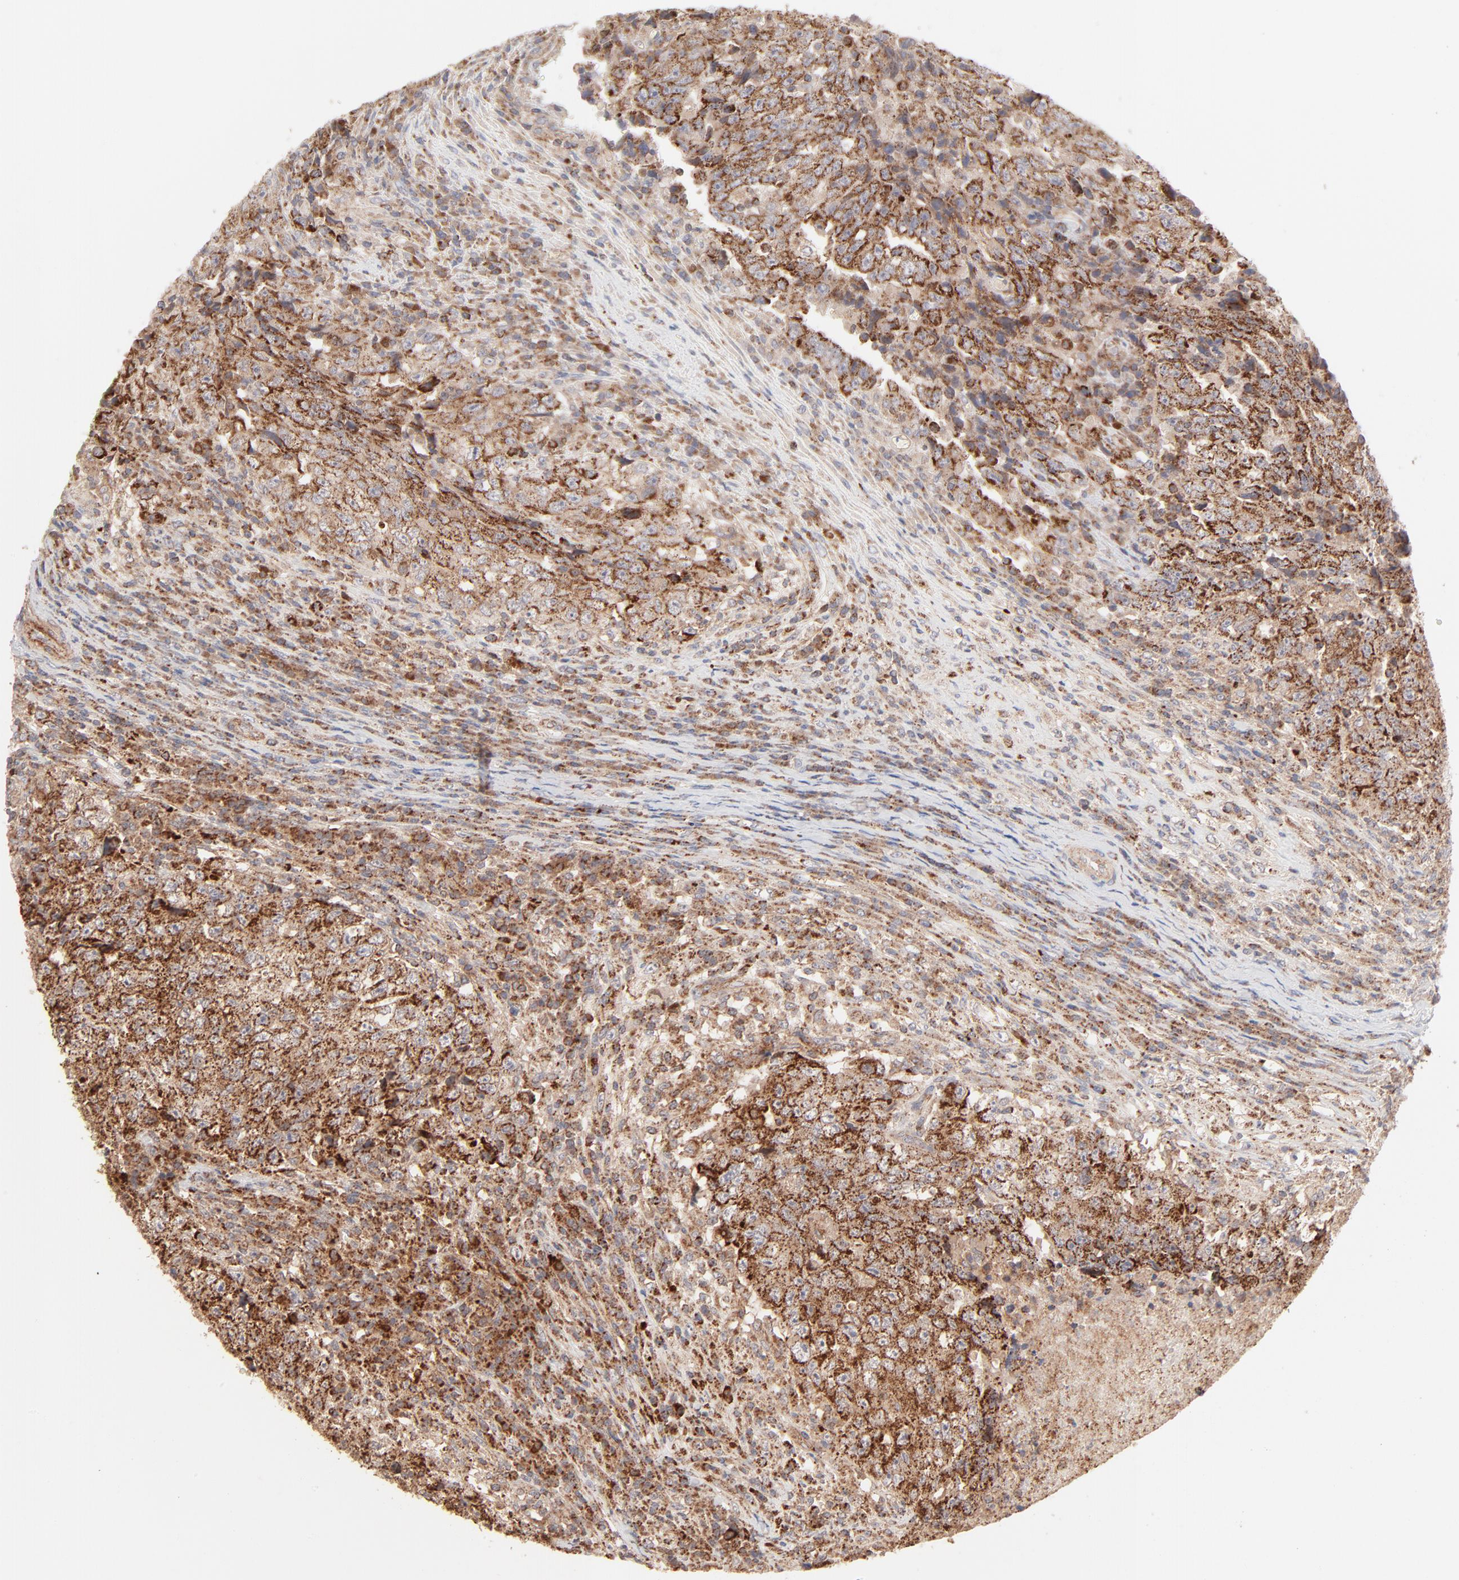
{"staining": {"intensity": "strong", "quantity": ">75%", "location": "cytoplasmic/membranous"}, "tissue": "testis cancer", "cell_type": "Tumor cells", "image_type": "cancer", "snomed": [{"axis": "morphology", "description": "Necrosis, NOS"}, {"axis": "morphology", "description": "Carcinoma, Embryonal, NOS"}, {"axis": "topography", "description": "Testis"}], "caption": "An immunohistochemistry (IHC) micrograph of neoplastic tissue is shown. Protein staining in brown highlights strong cytoplasmic/membranous positivity in testis cancer (embryonal carcinoma) within tumor cells.", "gene": "CSPG4", "patient": {"sex": "male", "age": 19}}